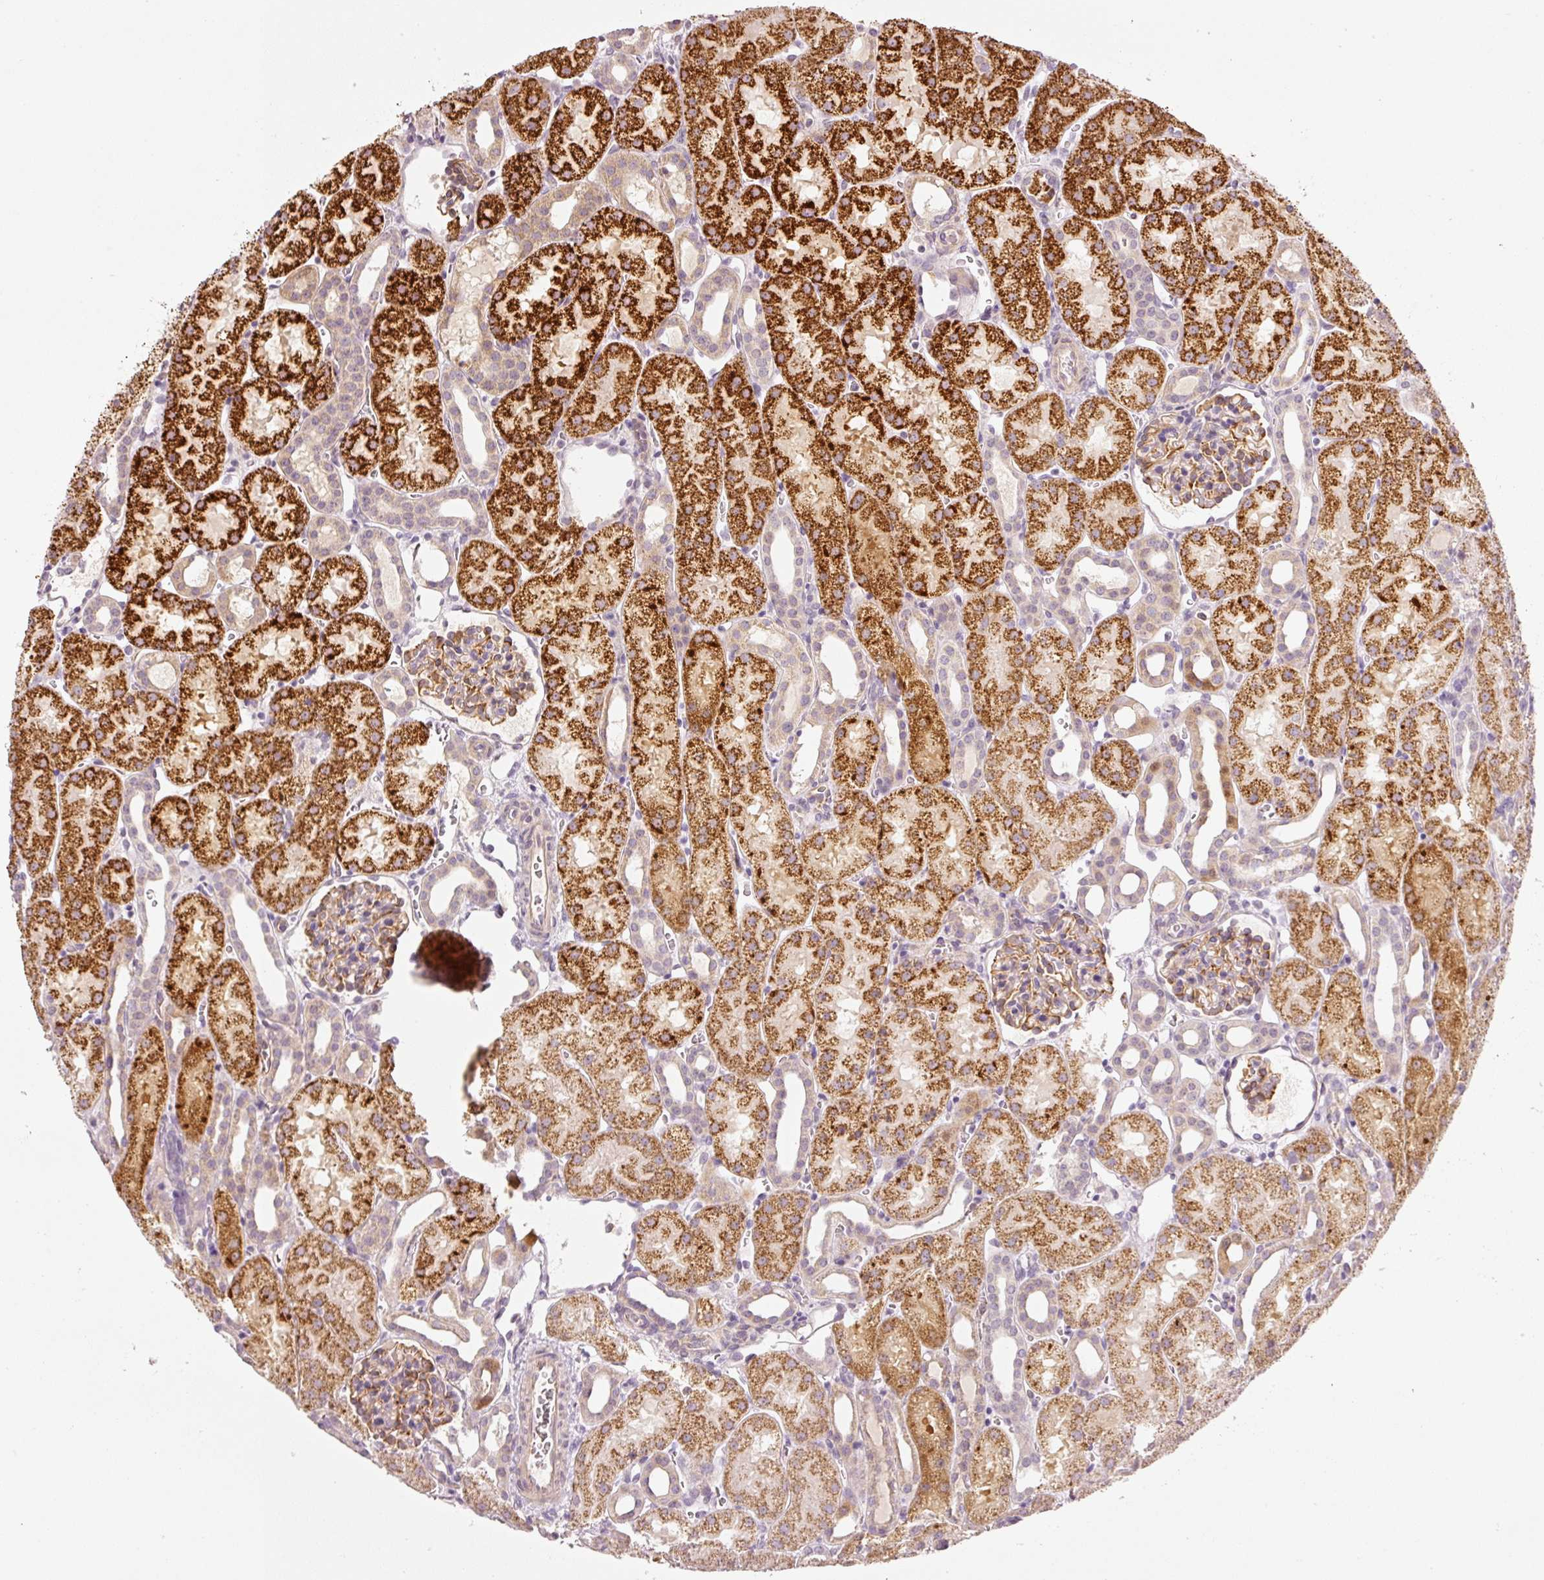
{"staining": {"intensity": "moderate", "quantity": "25%-75%", "location": "cytoplasmic/membranous"}, "tissue": "kidney", "cell_type": "Cells in glomeruli", "image_type": "normal", "snomed": [{"axis": "morphology", "description": "Normal tissue, NOS"}, {"axis": "topography", "description": "Kidney"}], "caption": "Immunohistochemistry (IHC) of normal human kidney exhibits medium levels of moderate cytoplasmic/membranous positivity in approximately 25%-75% of cells in glomeruli. (IHC, brightfield microscopy, high magnification).", "gene": "CDC20B", "patient": {"sex": "male", "age": 2}}